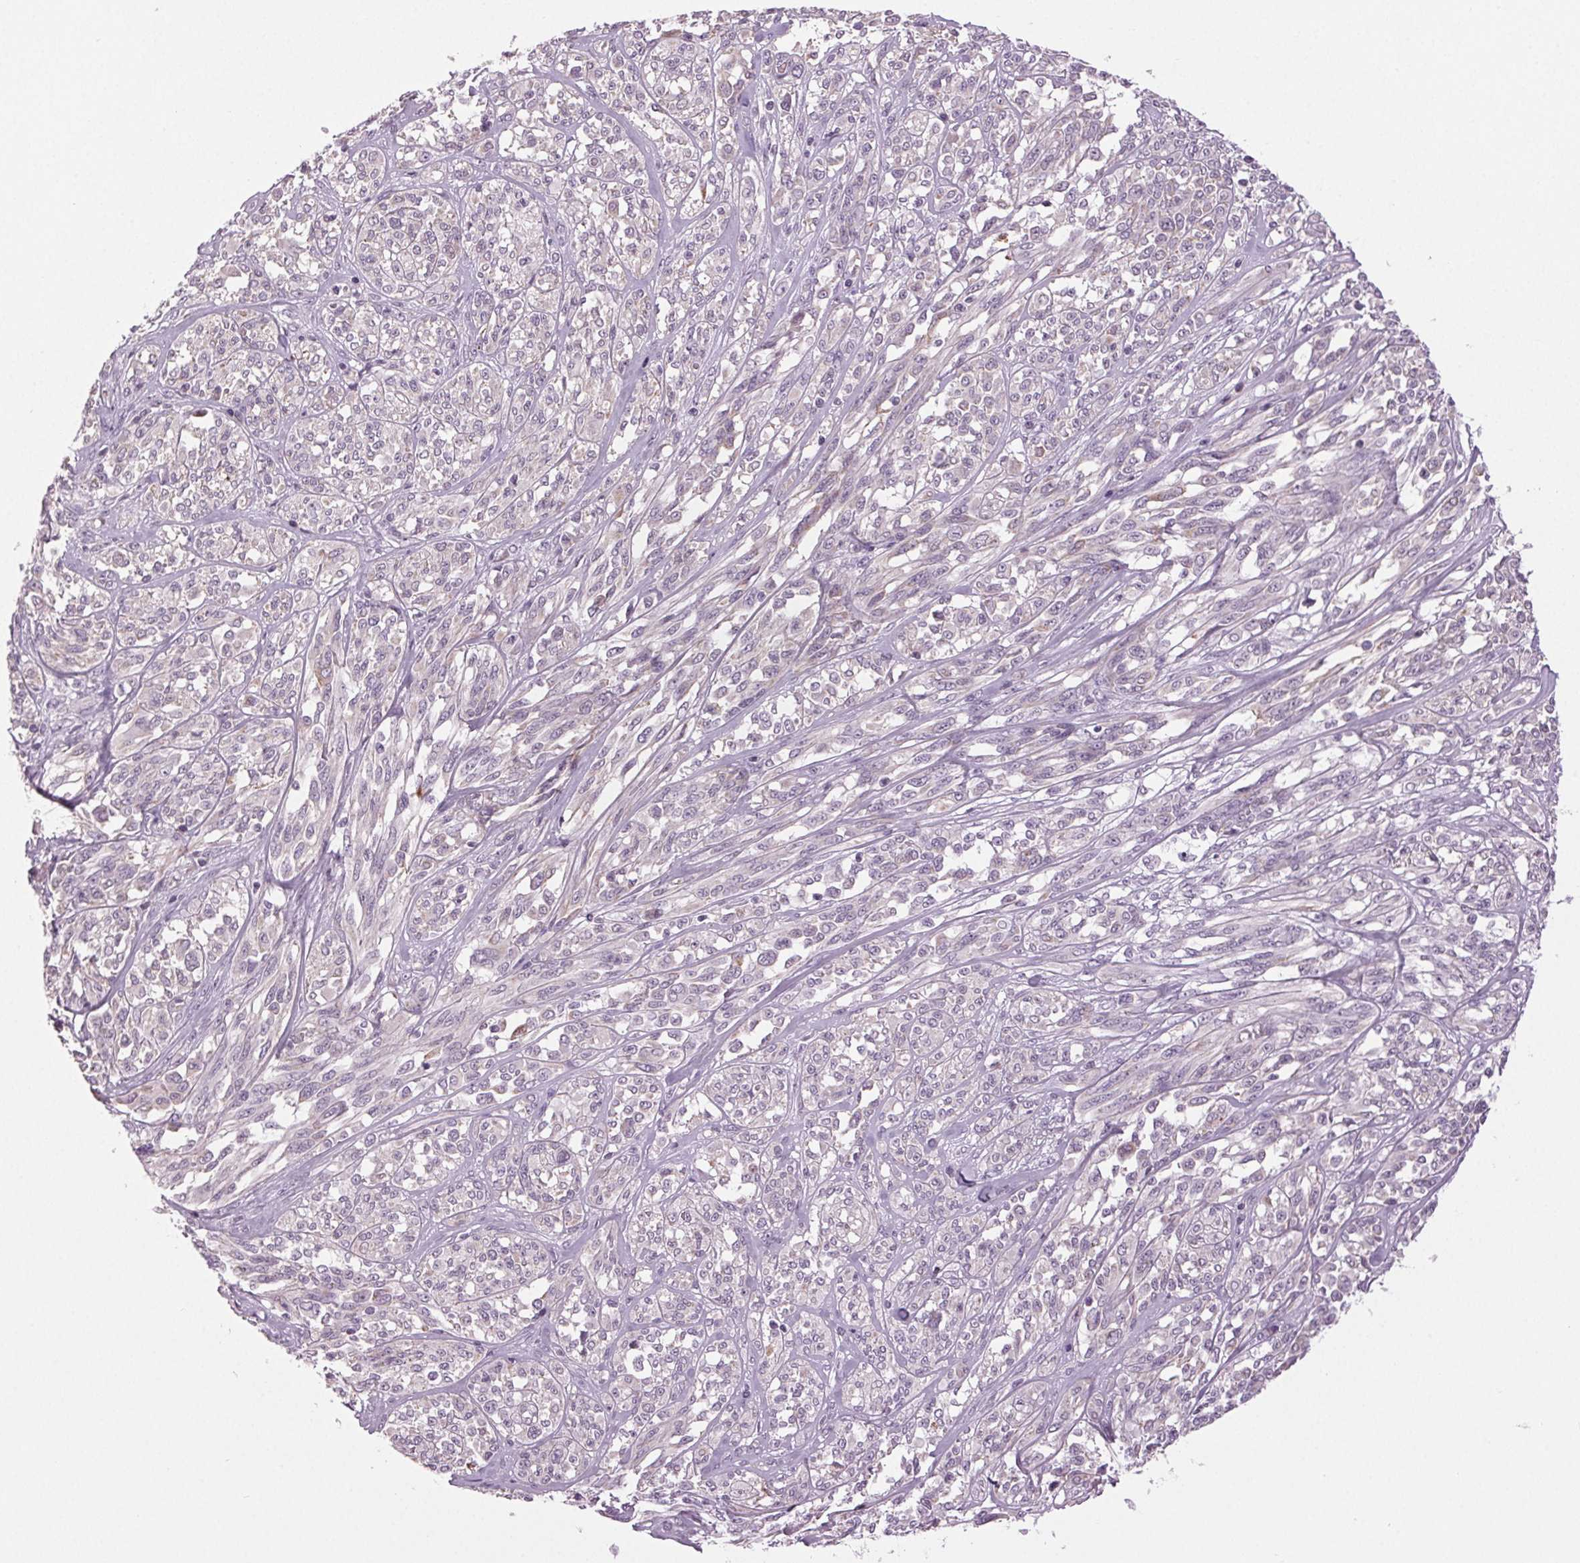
{"staining": {"intensity": "negative", "quantity": "none", "location": "none"}, "tissue": "melanoma", "cell_type": "Tumor cells", "image_type": "cancer", "snomed": [{"axis": "morphology", "description": "Malignant melanoma, NOS"}, {"axis": "topography", "description": "Skin"}], "caption": "Immunohistochemistry histopathology image of human melanoma stained for a protein (brown), which exhibits no staining in tumor cells.", "gene": "DNAH12", "patient": {"sex": "female", "age": 91}}